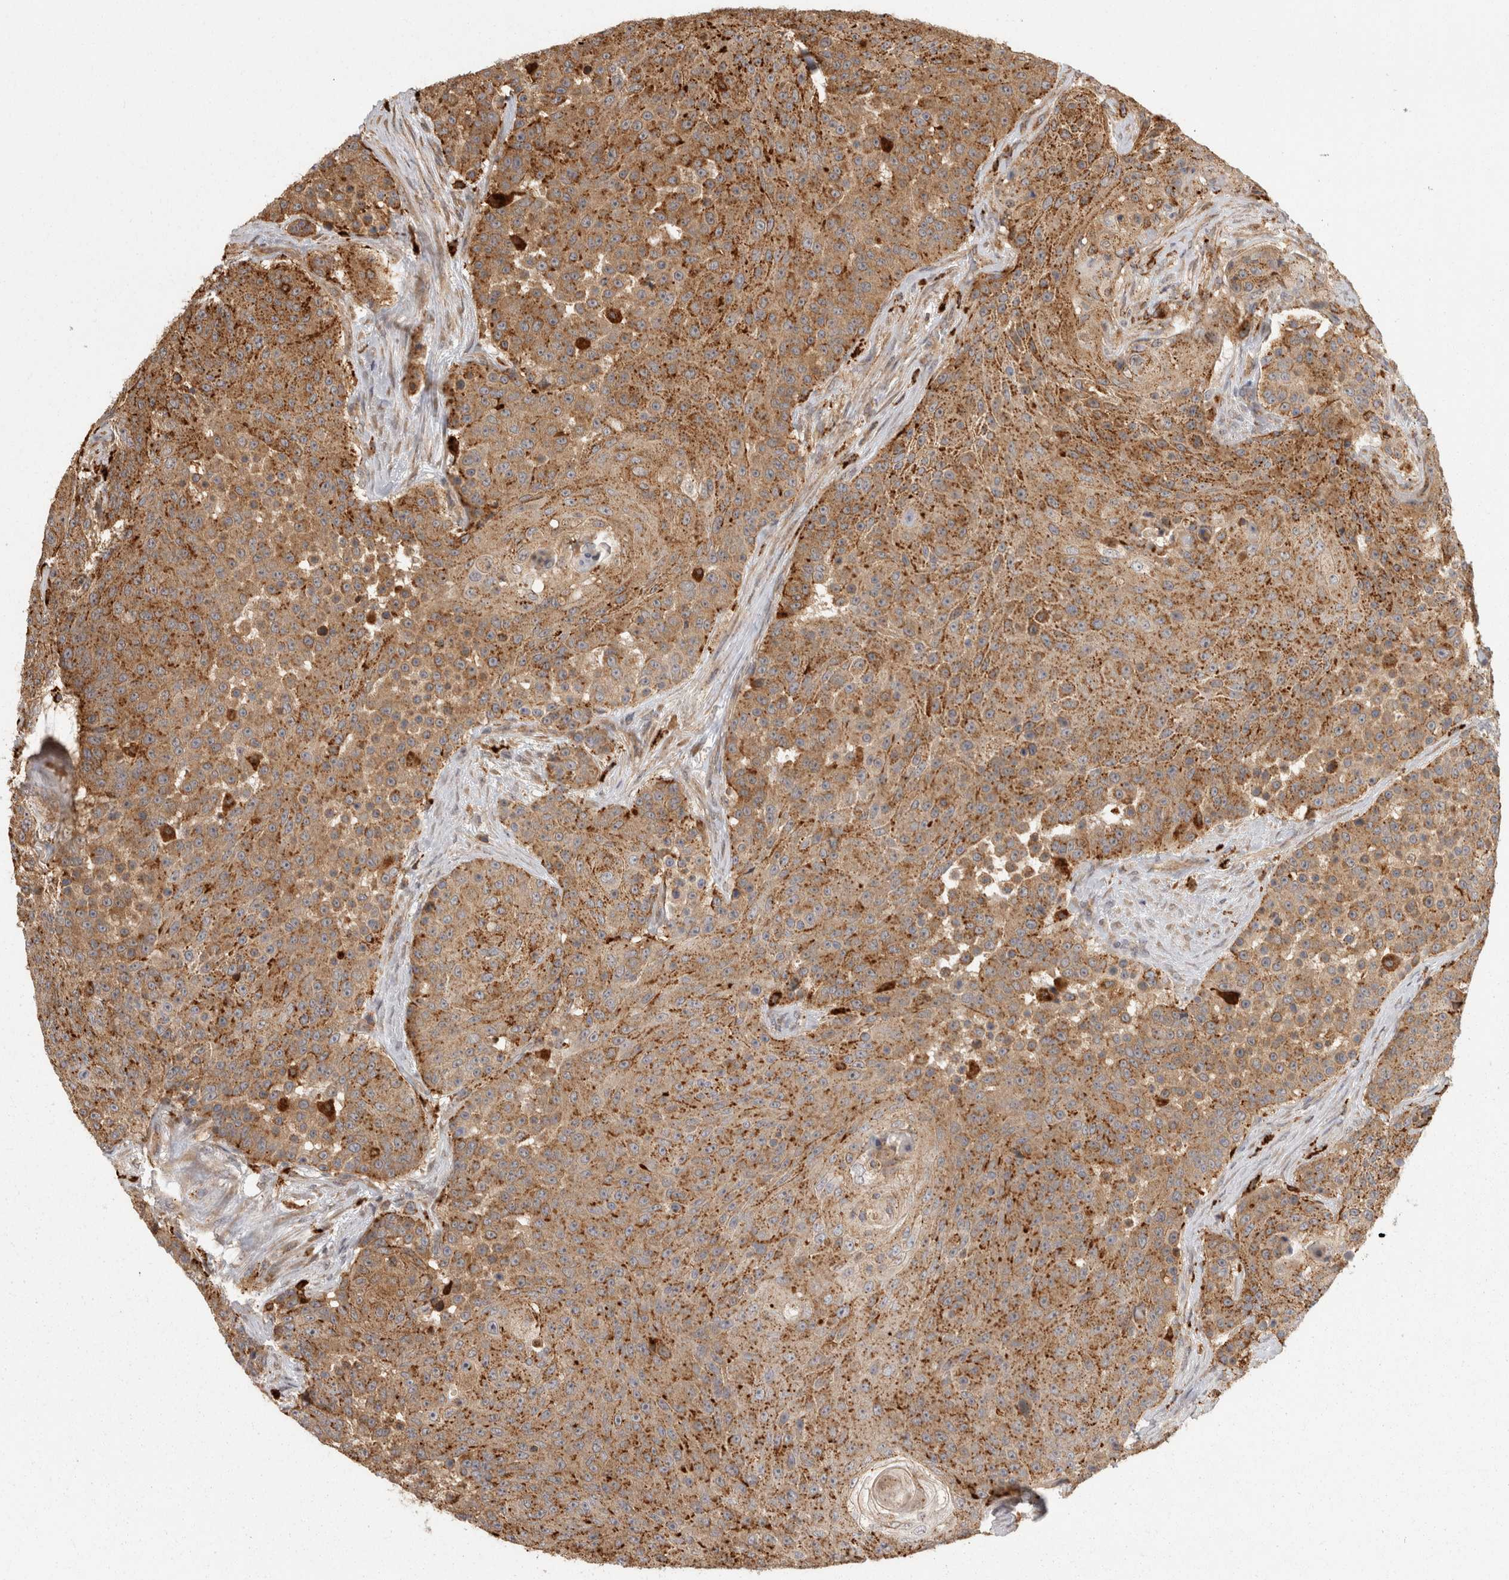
{"staining": {"intensity": "moderate", "quantity": ">75%", "location": "cytoplasmic/membranous"}, "tissue": "urothelial cancer", "cell_type": "Tumor cells", "image_type": "cancer", "snomed": [{"axis": "morphology", "description": "Urothelial carcinoma, High grade"}, {"axis": "topography", "description": "Urinary bladder"}], "caption": "Urothelial cancer was stained to show a protein in brown. There is medium levels of moderate cytoplasmic/membranous staining in approximately >75% of tumor cells.", "gene": "ACAT2", "patient": {"sex": "female", "age": 63}}